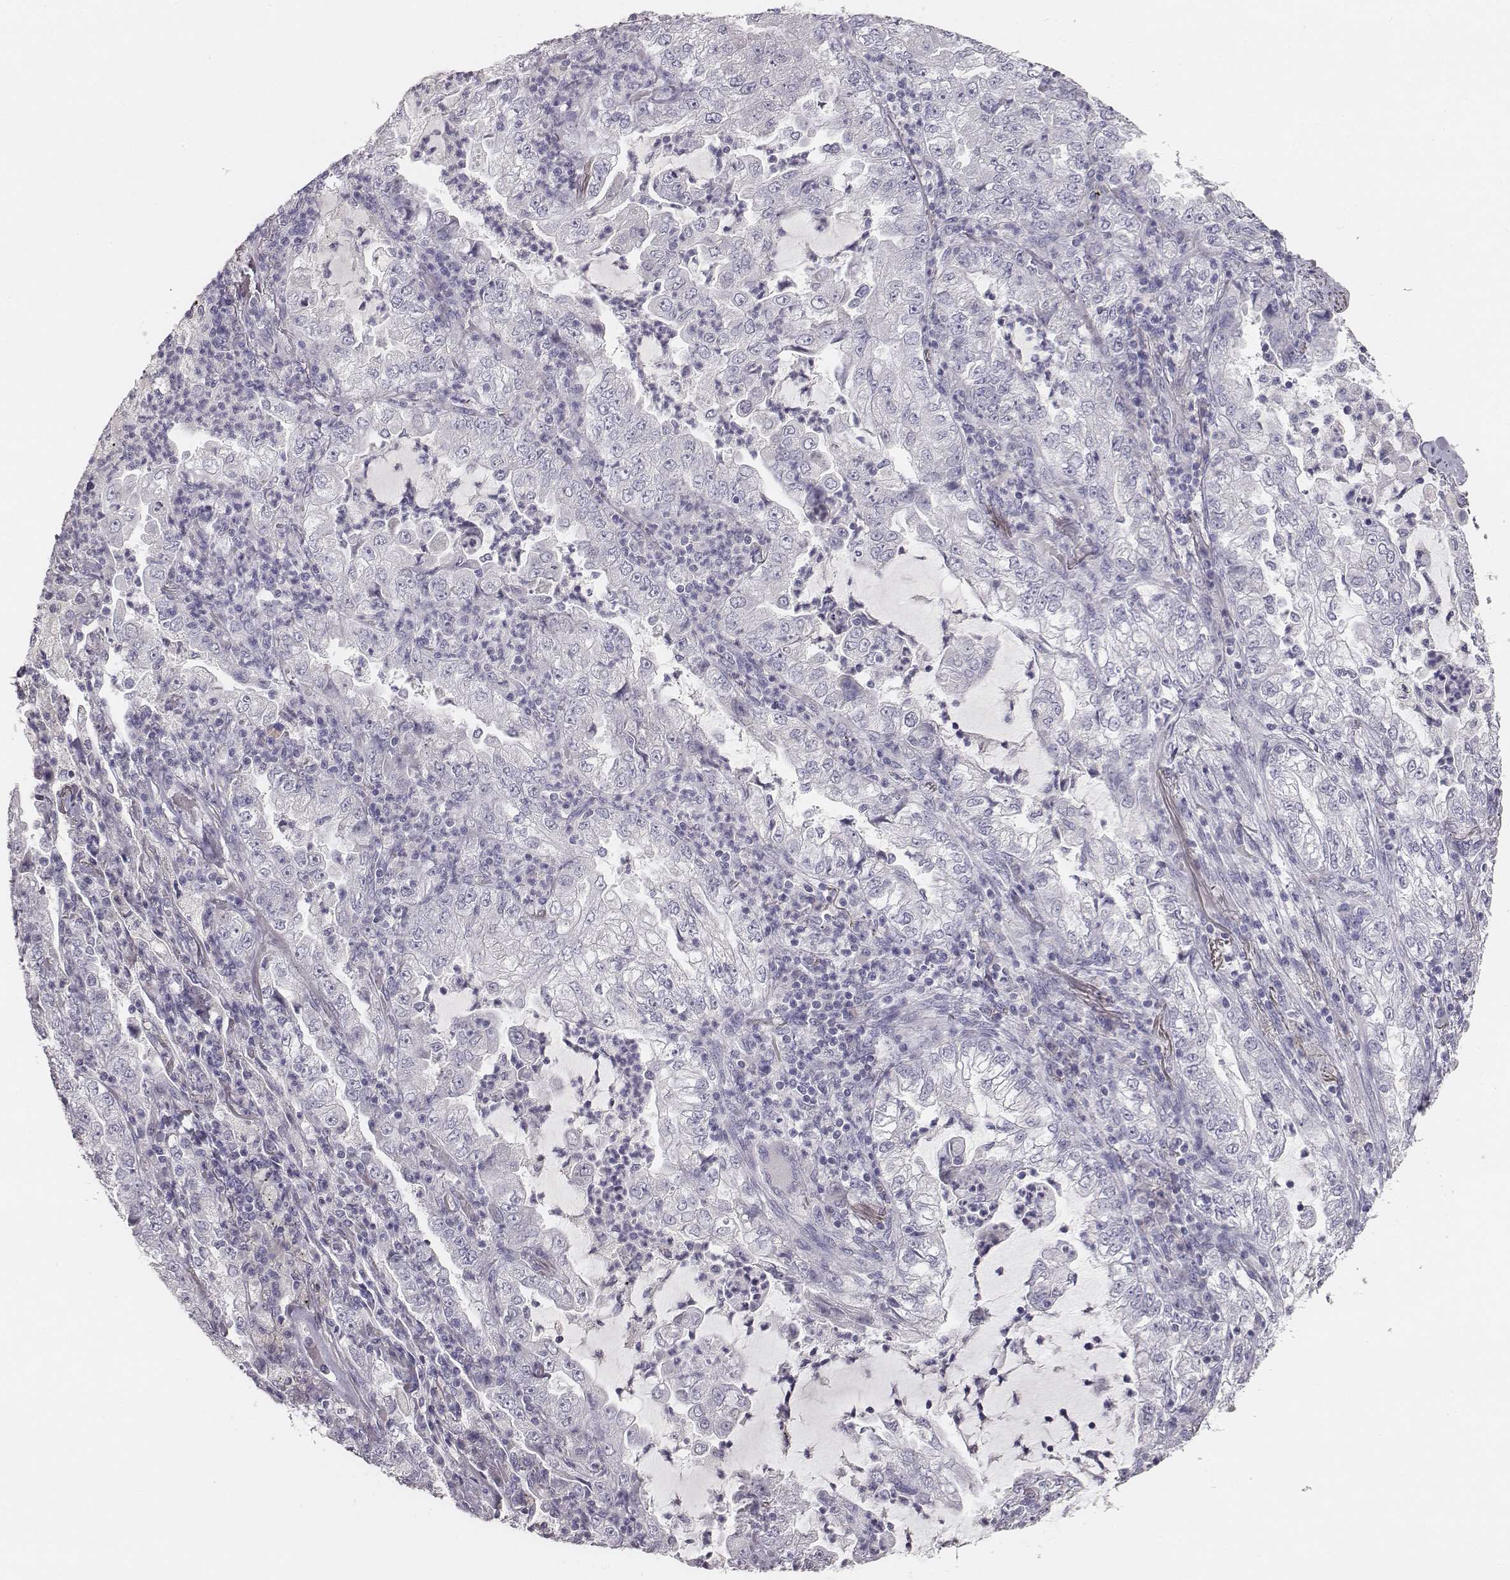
{"staining": {"intensity": "negative", "quantity": "none", "location": "none"}, "tissue": "lung cancer", "cell_type": "Tumor cells", "image_type": "cancer", "snomed": [{"axis": "morphology", "description": "Adenocarcinoma, NOS"}, {"axis": "topography", "description": "Lung"}], "caption": "Tumor cells are negative for brown protein staining in lung cancer (adenocarcinoma).", "gene": "MYH6", "patient": {"sex": "female", "age": 73}}